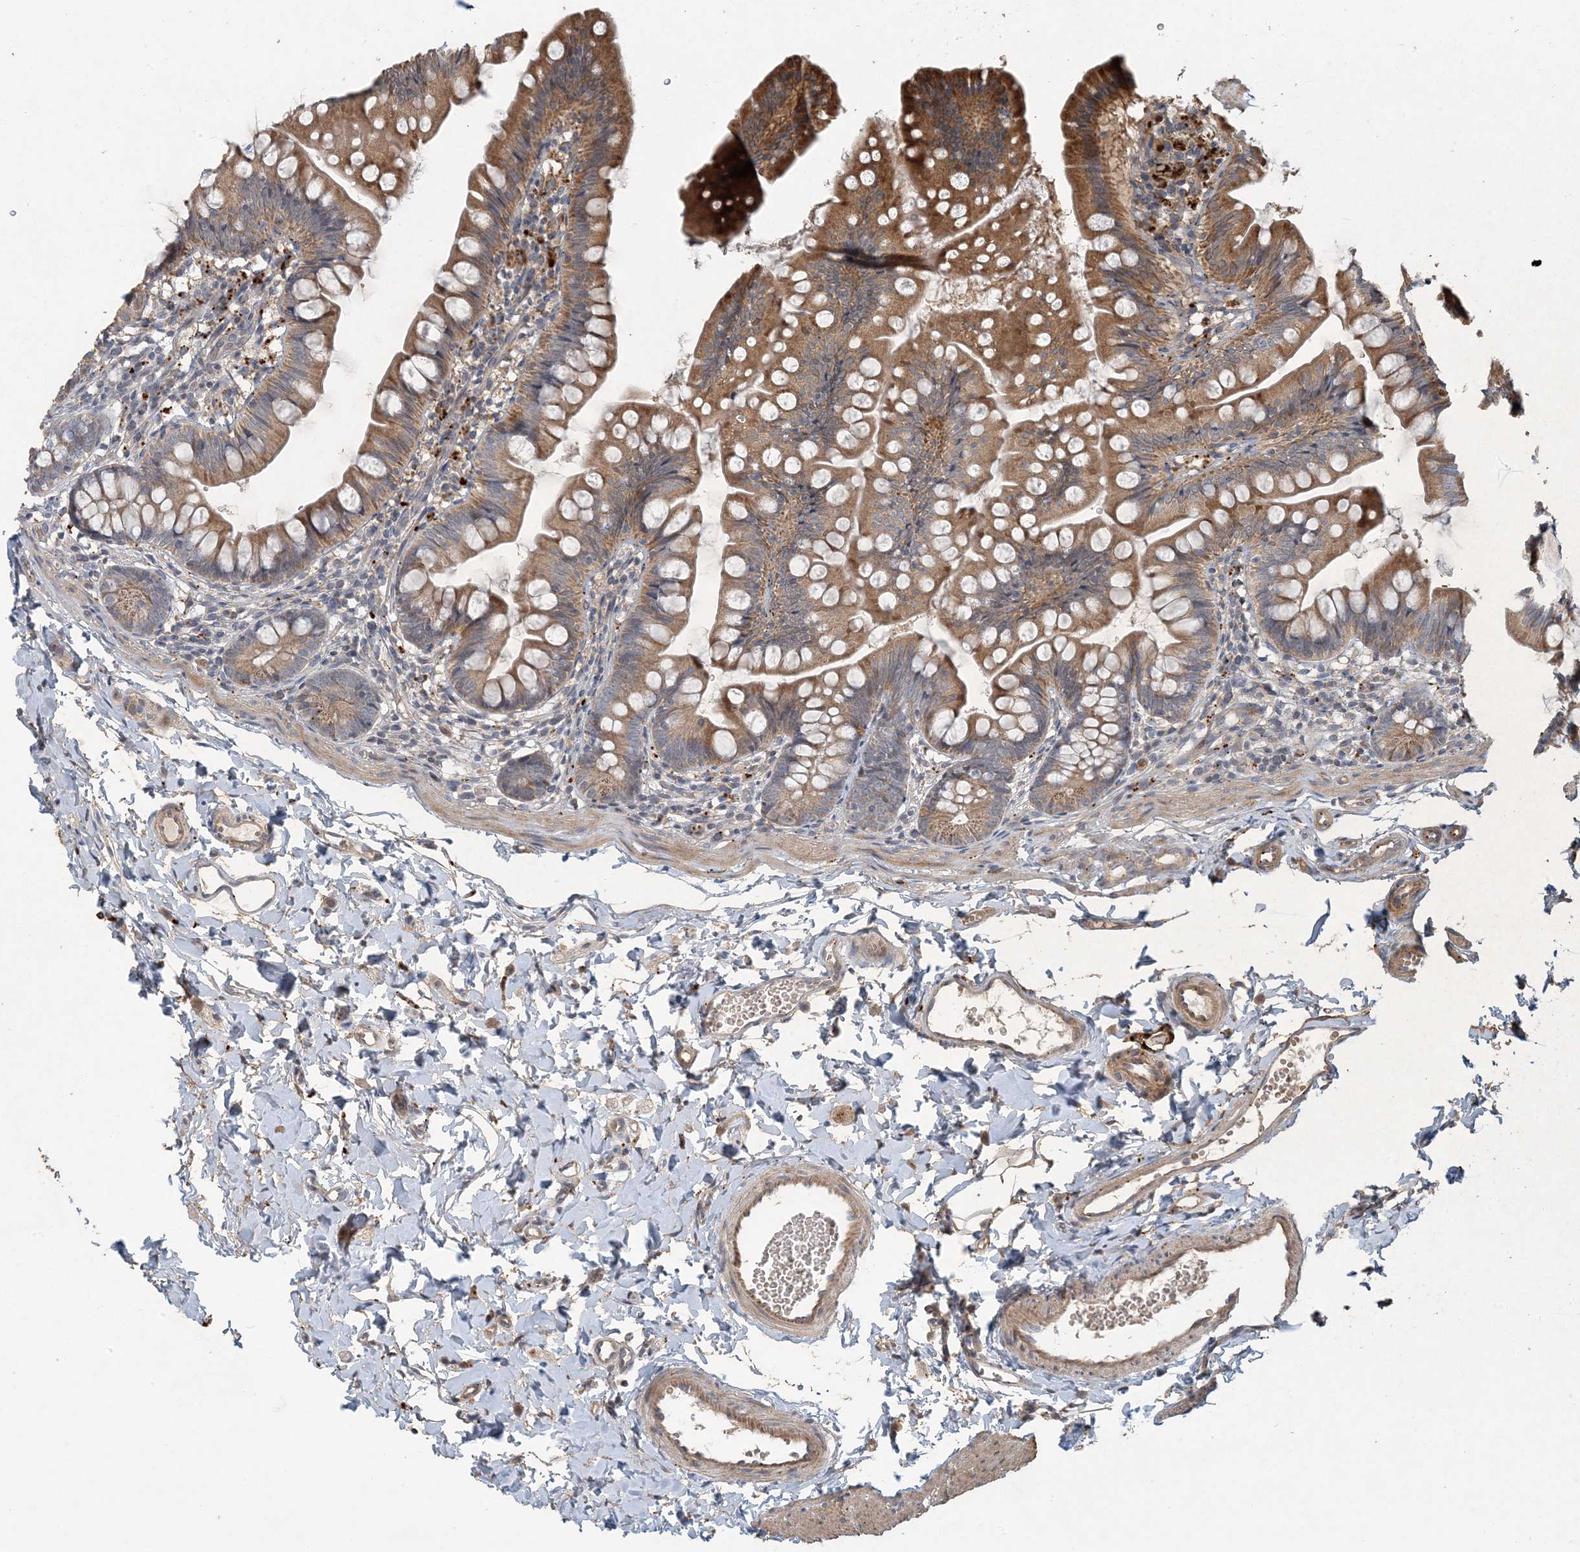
{"staining": {"intensity": "moderate", "quantity": ">75%", "location": "cytoplasmic/membranous"}, "tissue": "small intestine", "cell_type": "Glandular cells", "image_type": "normal", "snomed": [{"axis": "morphology", "description": "Normal tissue, NOS"}, {"axis": "topography", "description": "Small intestine"}], "caption": "Small intestine stained for a protein (brown) shows moderate cytoplasmic/membranous positive staining in approximately >75% of glandular cells.", "gene": "LTN1", "patient": {"sex": "male", "age": 7}}